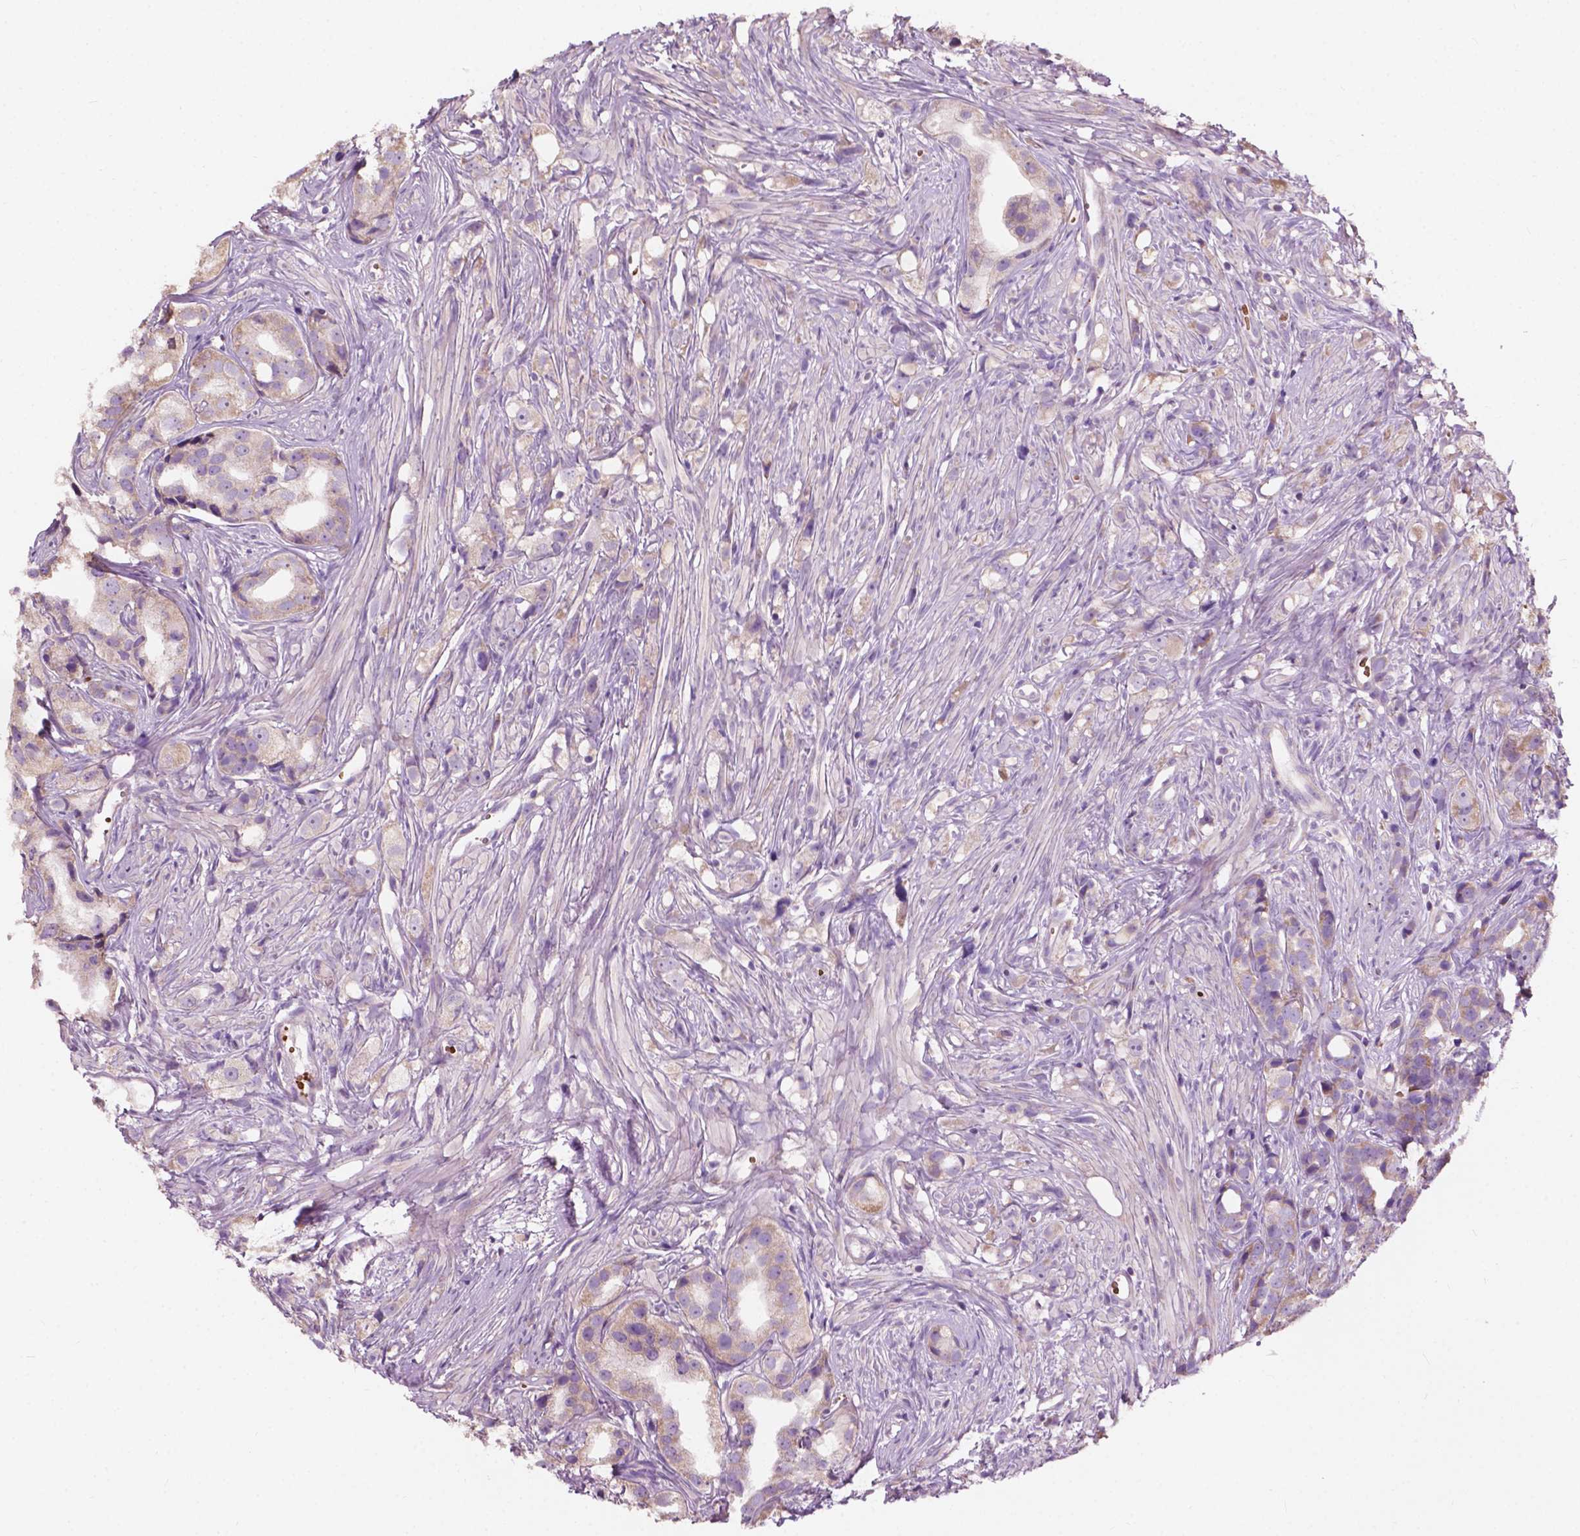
{"staining": {"intensity": "weak", "quantity": "<25%", "location": "cytoplasmic/membranous"}, "tissue": "prostate cancer", "cell_type": "Tumor cells", "image_type": "cancer", "snomed": [{"axis": "morphology", "description": "Adenocarcinoma, High grade"}, {"axis": "topography", "description": "Prostate"}], "caption": "Tumor cells show no significant protein positivity in high-grade adenocarcinoma (prostate).", "gene": "NDUFS1", "patient": {"sex": "male", "age": 75}}